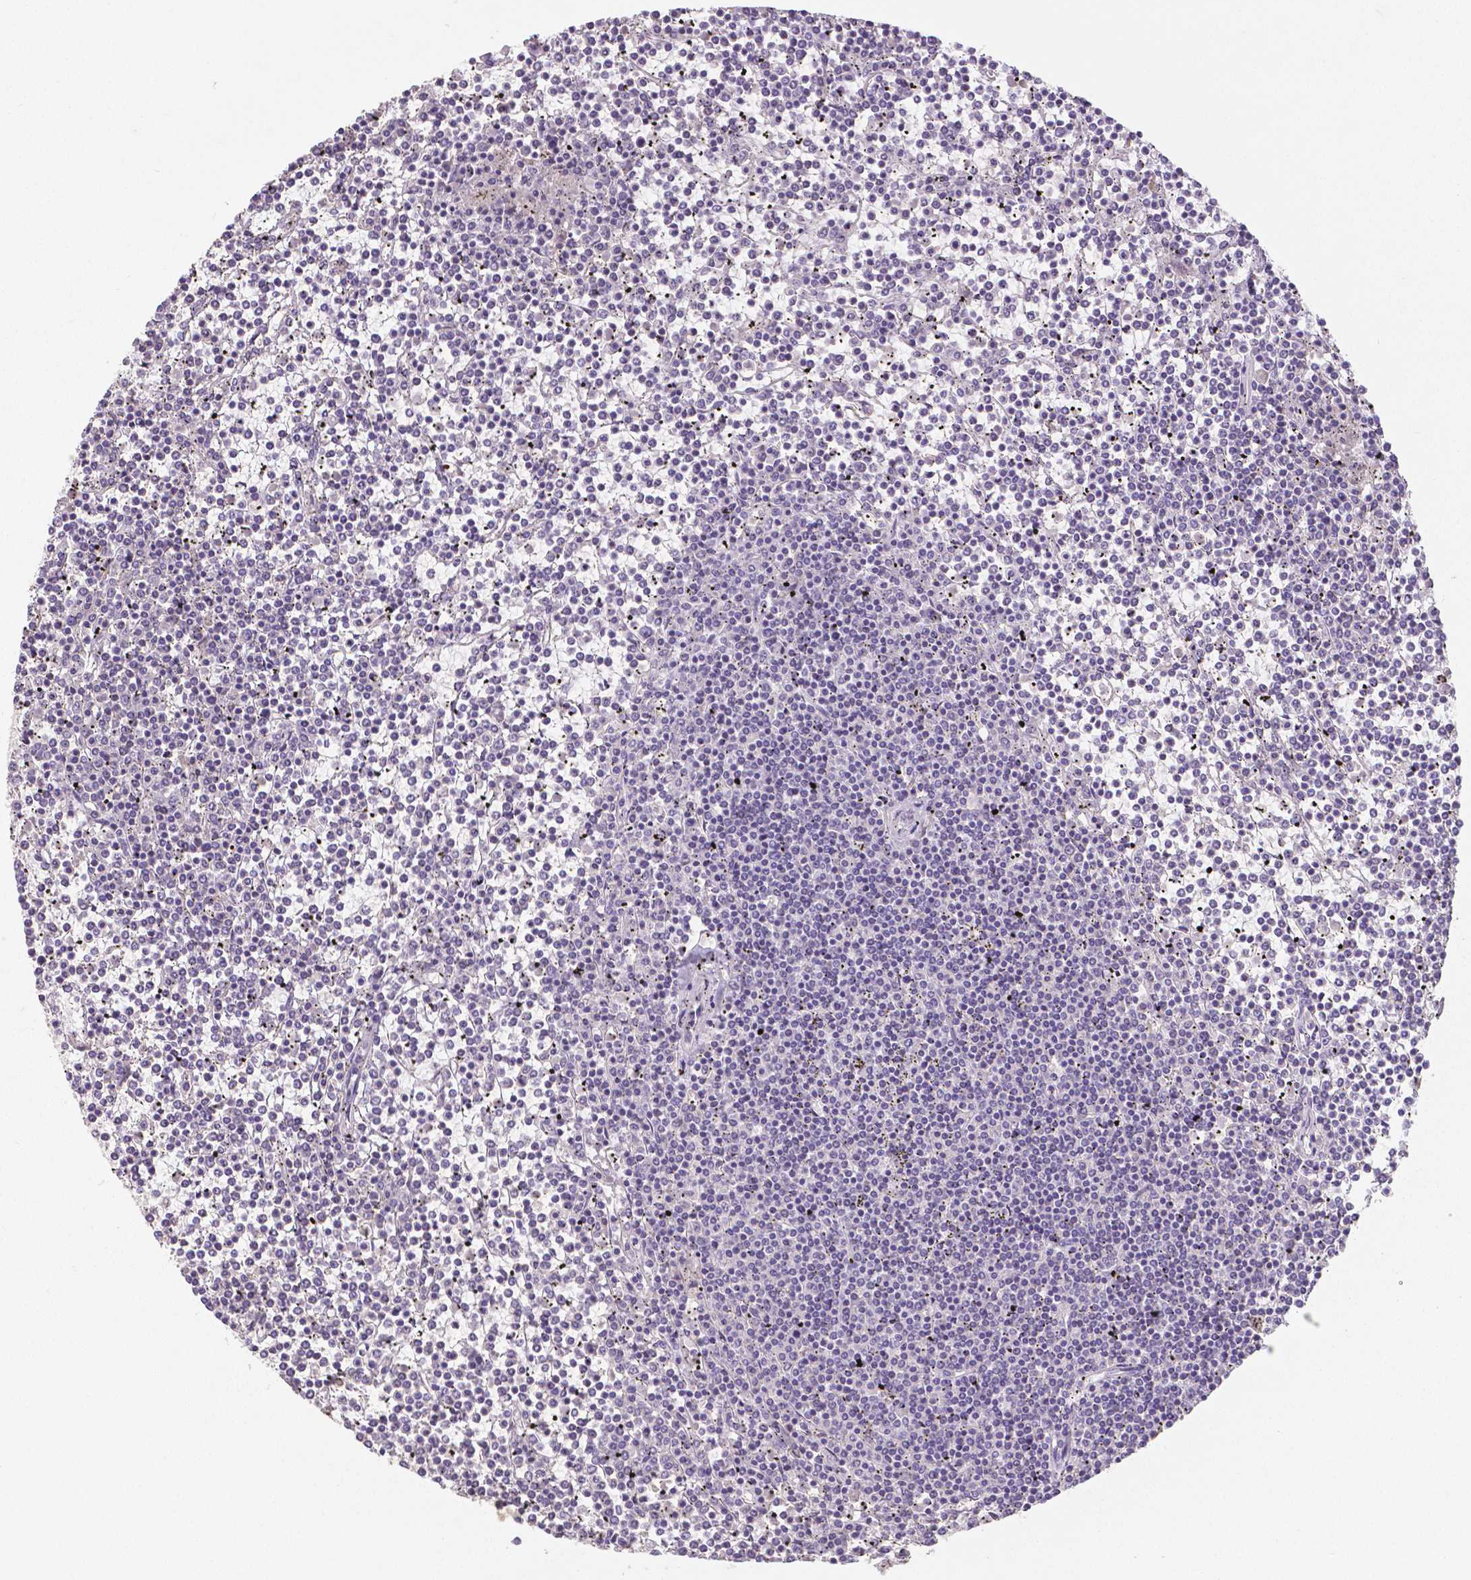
{"staining": {"intensity": "negative", "quantity": "none", "location": "none"}, "tissue": "lymphoma", "cell_type": "Tumor cells", "image_type": "cancer", "snomed": [{"axis": "morphology", "description": "Malignant lymphoma, non-Hodgkin's type, Low grade"}, {"axis": "topography", "description": "Spleen"}], "caption": "Histopathology image shows no protein staining in tumor cells of lymphoma tissue.", "gene": "CRMP1", "patient": {"sex": "female", "age": 19}}